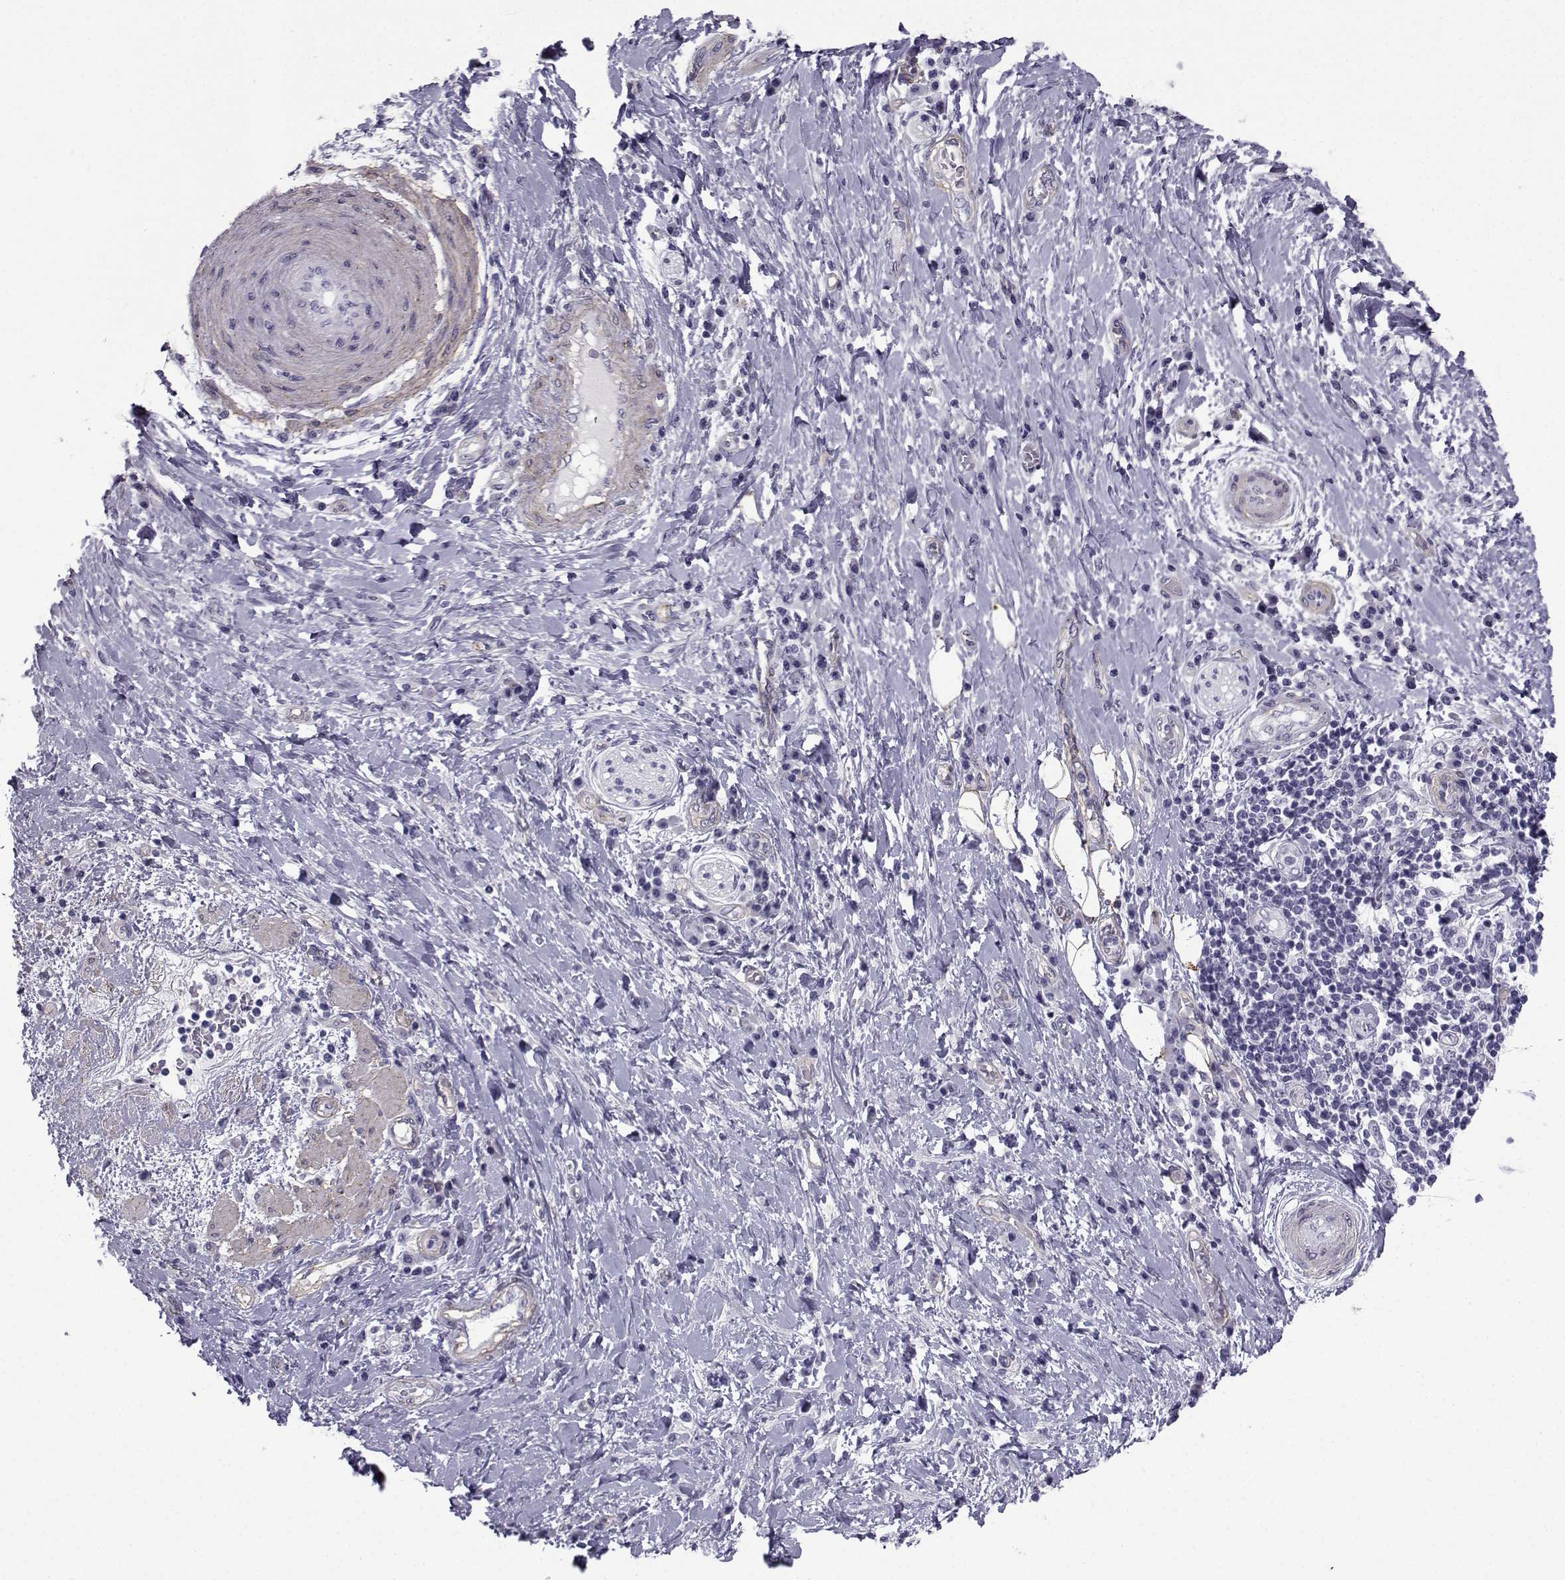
{"staining": {"intensity": "negative", "quantity": "none", "location": "none"}, "tissue": "liver cancer", "cell_type": "Tumor cells", "image_type": "cancer", "snomed": [{"axis": "morphology", "description": "Cholangiocarcinoma"}, {"axis": "topography", "description": "Liver"}], "caption": "Micrograph shows no significant protein expression in tumor cells of cholangiocarcinoma (liver).", "gene": "SPANXD", "patient": {"sex": "female", "age": 73}}